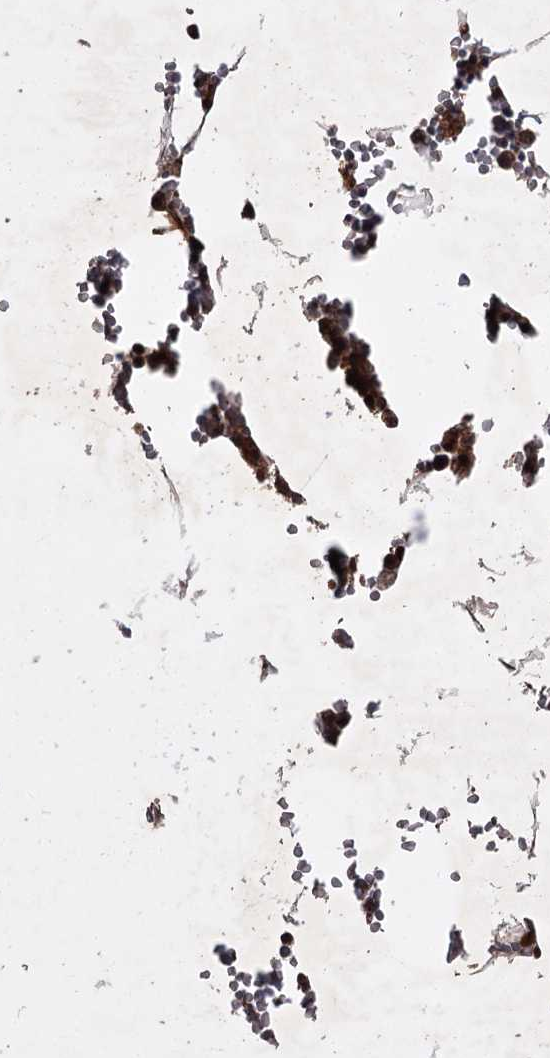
{"staining": {"intensity": "strong", "quantity": "25%-75%", "location": "cytoplasmic/membranous,nuclear"}, "tissue": "bone marrow", "cell_type": "Hematopoietic cells", "image_type": "normal", "snomed": [{"axis": "morphology", "description": "Normal tissue, NOS"}, {"axis": "topography", "description": "Bone marrow"}], "caption": "Strong cytoplasmic/membranous,nuclear expression for a protein is appreciated in approximately 25%-75% of hematopoietic cells of benign bone marrow using immunohistochemistry.", "gene": "TBC1D23", "patient": {"sex": "male", "age": 70}}